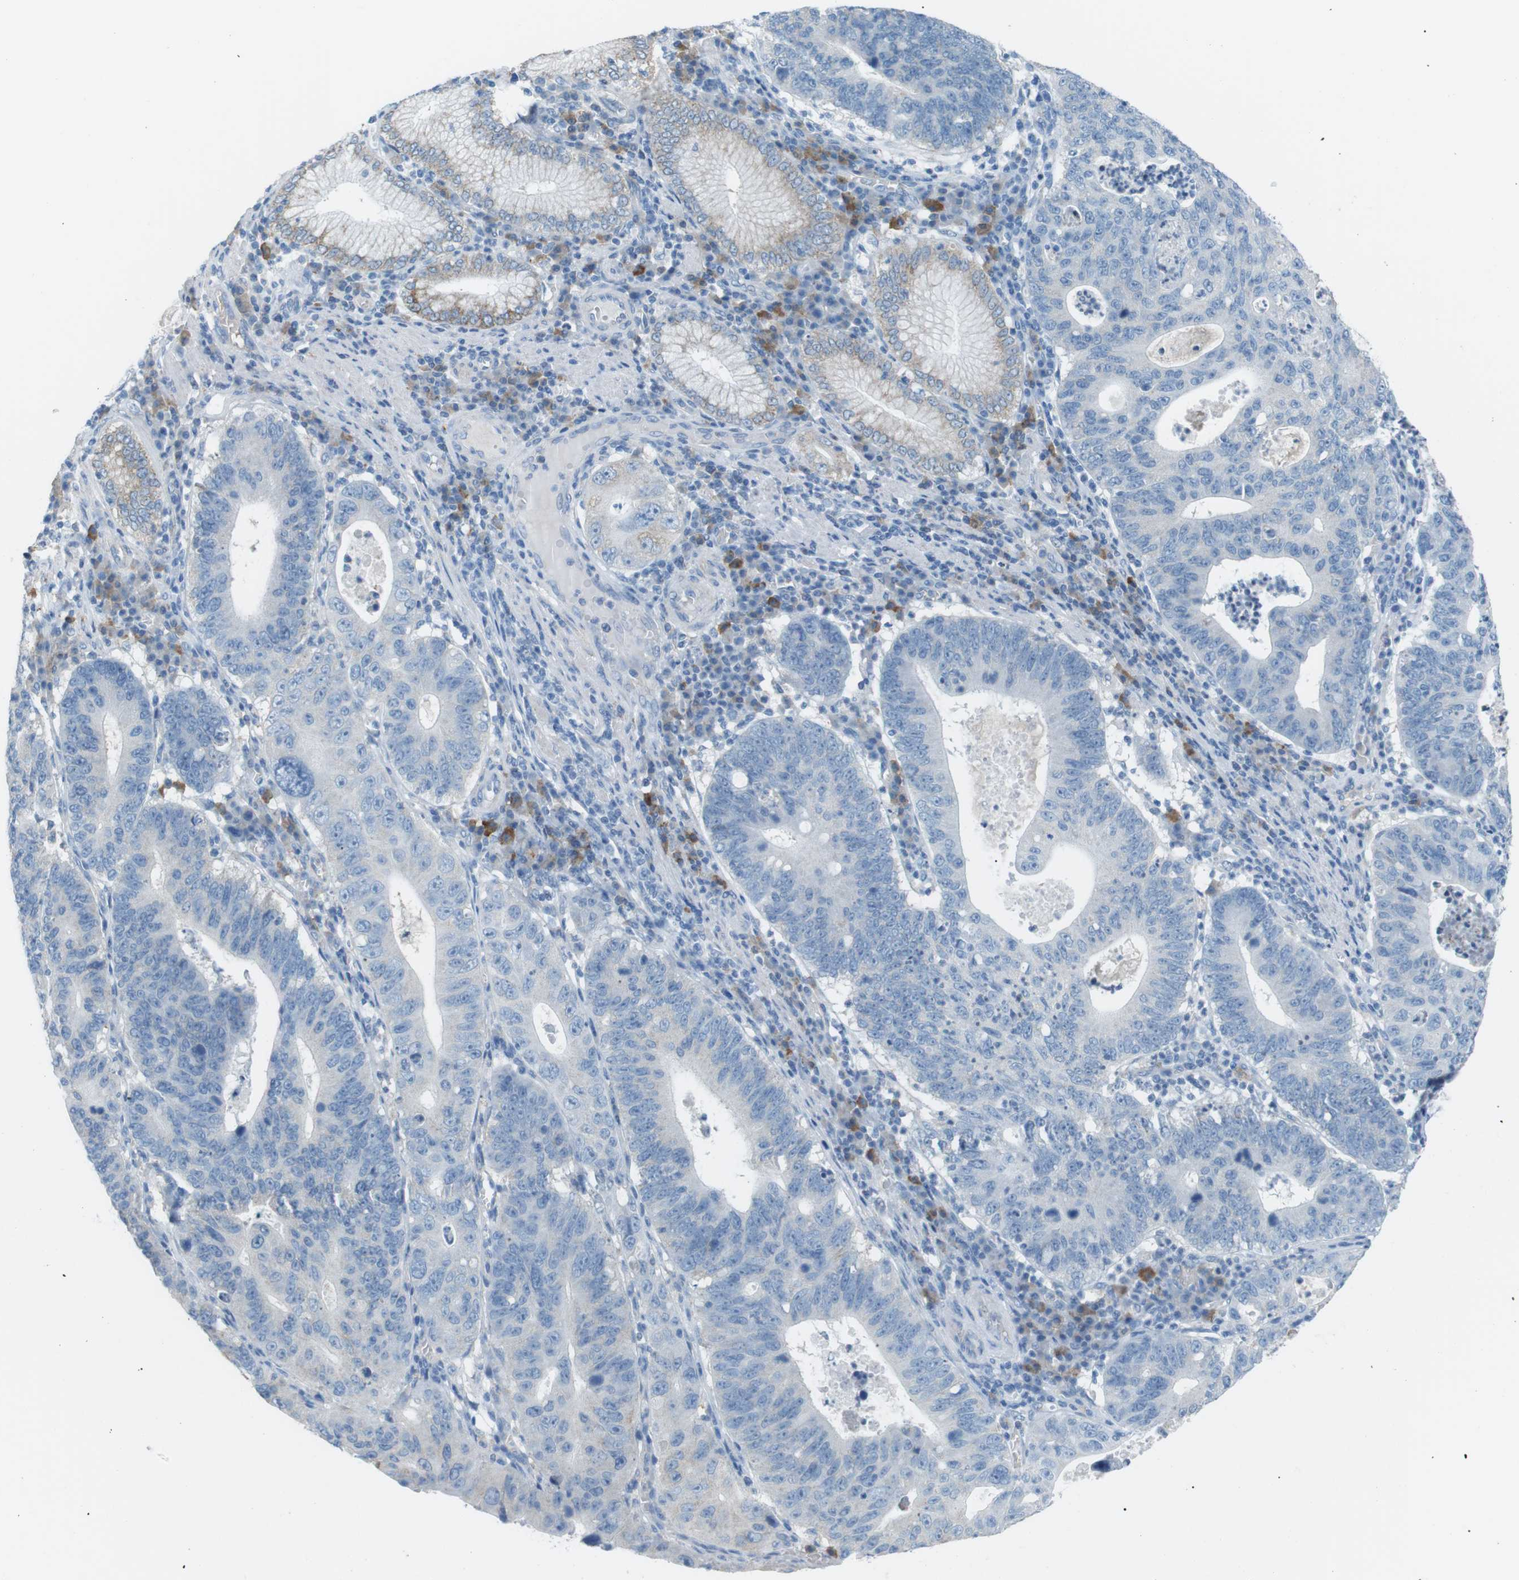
{"staining": {"intensity": "negative", "quantity": "none", "location": "none"}, "tissue": "stomach cancer", "cell_type": "Tumor cells", "image_type": "cancer", "snomed": [{"axis": "morphology", "description": "Adenocarcinoma, NOS"}, {"axis": "topography", "description": "Stomach"}], "caption": "The micrograph exhibits no significant expression in tumor cells of stomach adenocarcinoma. (Immunohistochemistry (ihc), brightfield microscopy, high magnification).", "gene": "VAMP1", "patient": {"sex": "male", "age": 59}}